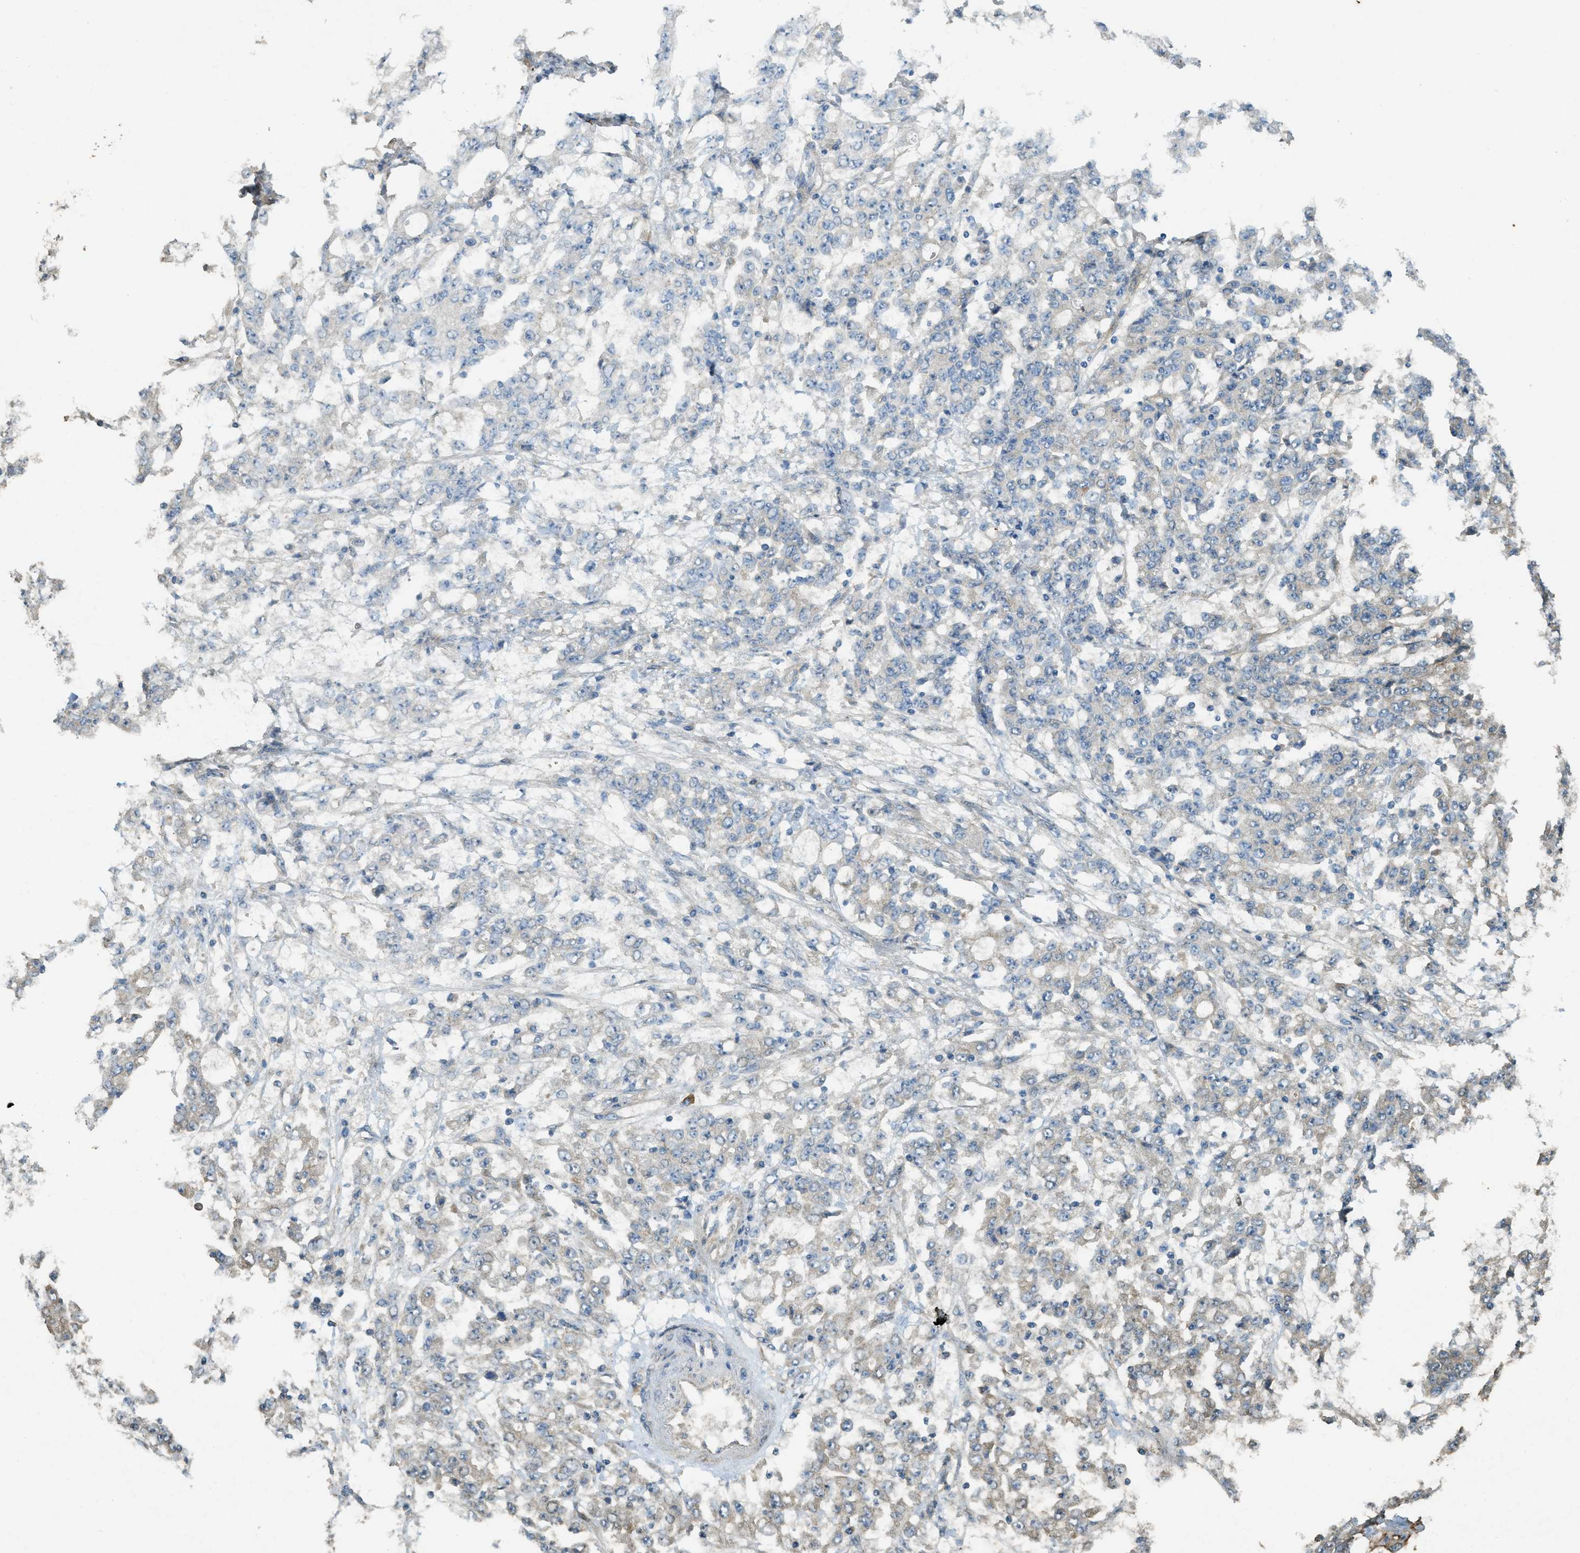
{"staining": {"intensity": "weak", "quantity": "<25%", "location": "cytoplasmic/membranous"}, "tissue": "stomach cancer", "cell_type": "Tumor cells", "image_type": "cancer", "snomed": [{"axis": "morphology", "description": "Adenocarcinoma, NOS"}, {"axis": "topography", "description": "Stomach, lower"}], "caption": "Immunohistochemistry of human adenocarcinoma (stomach) reveals no positivity in tumor cells.", "gene": "CD276", "patient": {"sex": "female", "age": 71}}